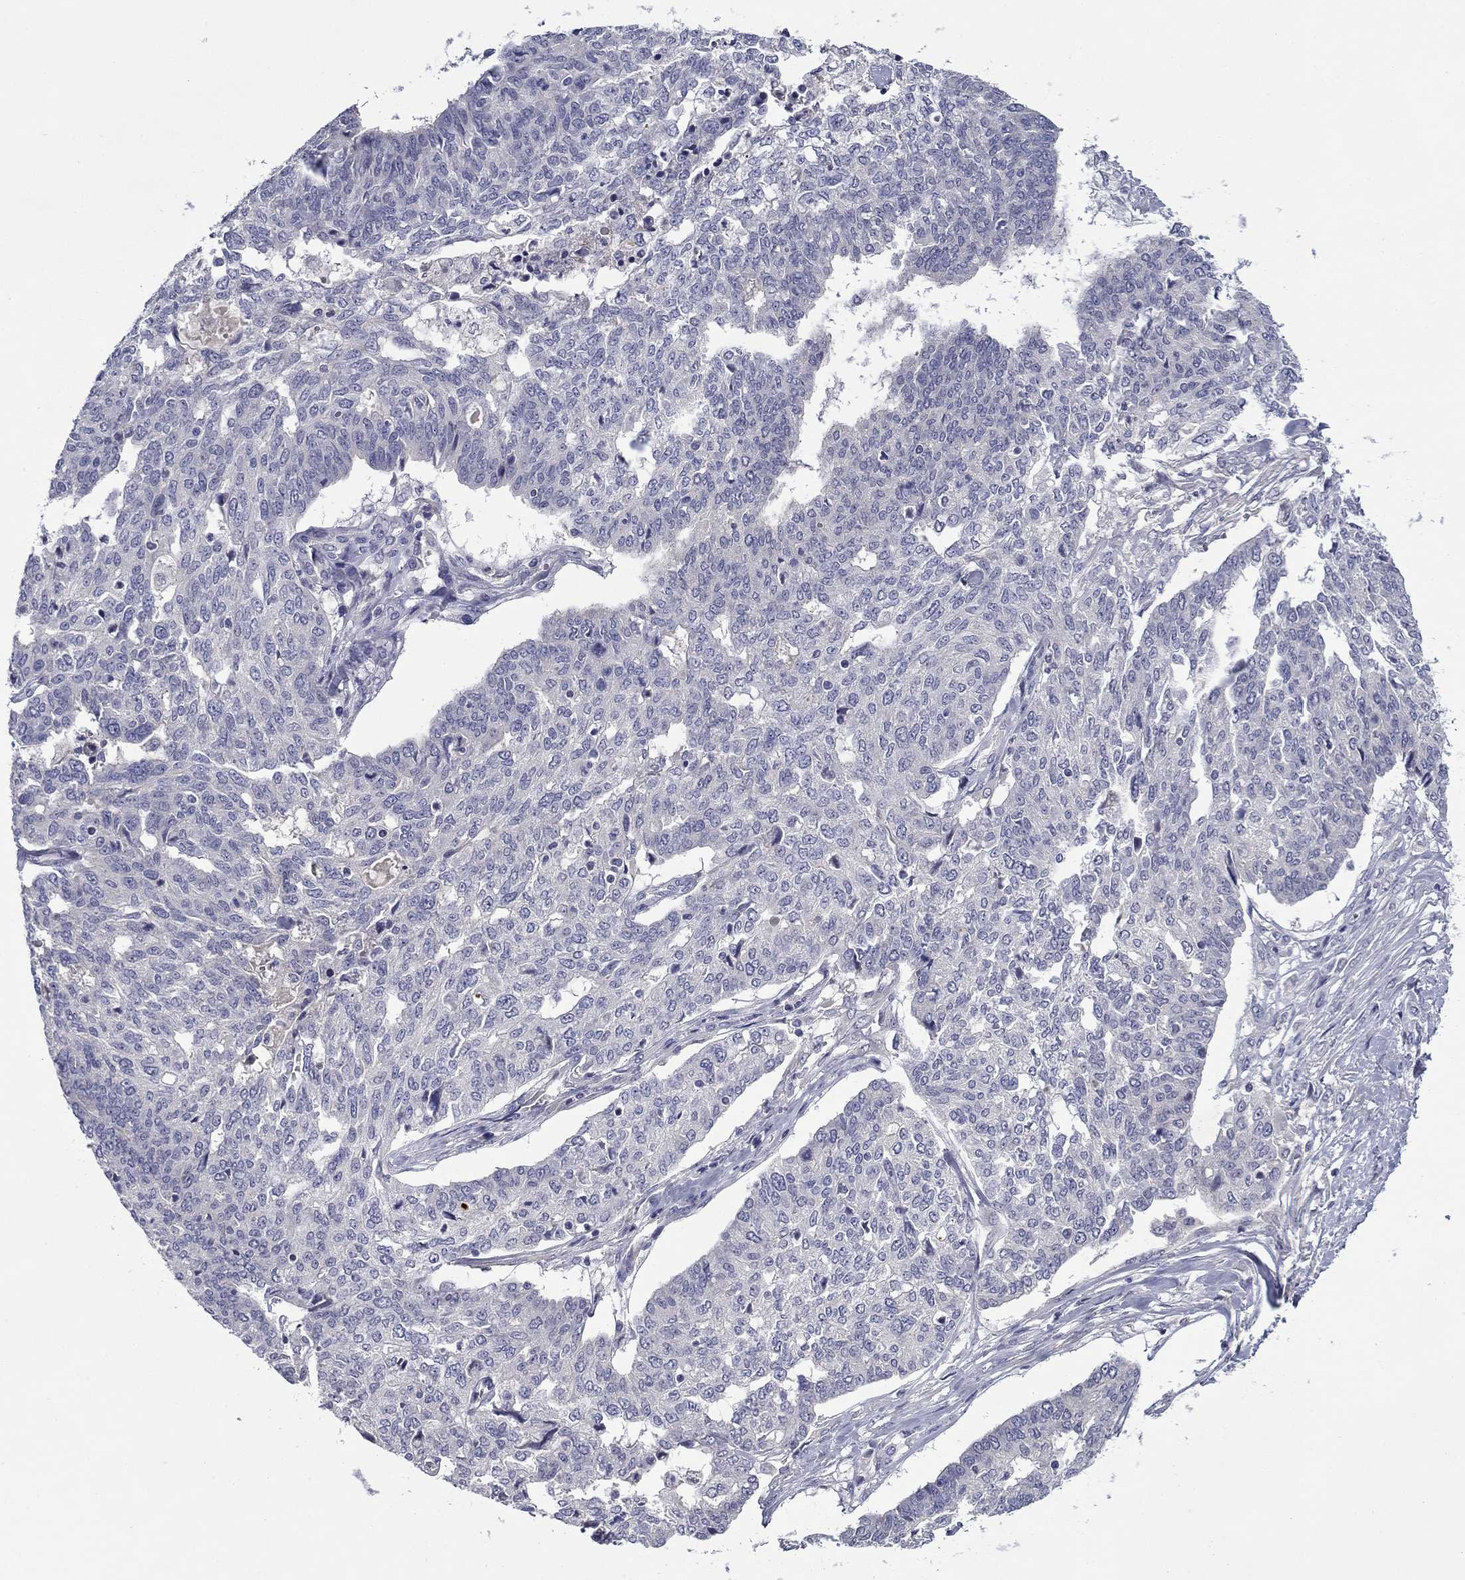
{"staining": {"intensity": "negative", "quantity": "none", "location": "none"}, "tissue": "ovarian cancer", "cell_type": "Tumor cells", "image_type": "cancer", "snomed": [{"axis": "morphology", "description": "Cystadenocarcinoma, serous, NOS"}, {"axis": "topography", "description": "Ovary"}], "caption": "The photomicrograph shows no staining of tumor cells in ovarian cancer (serous cystadenocarcinoma).", "gene": "SPATA7", "patient": {"sex": "female", "age": 67}}